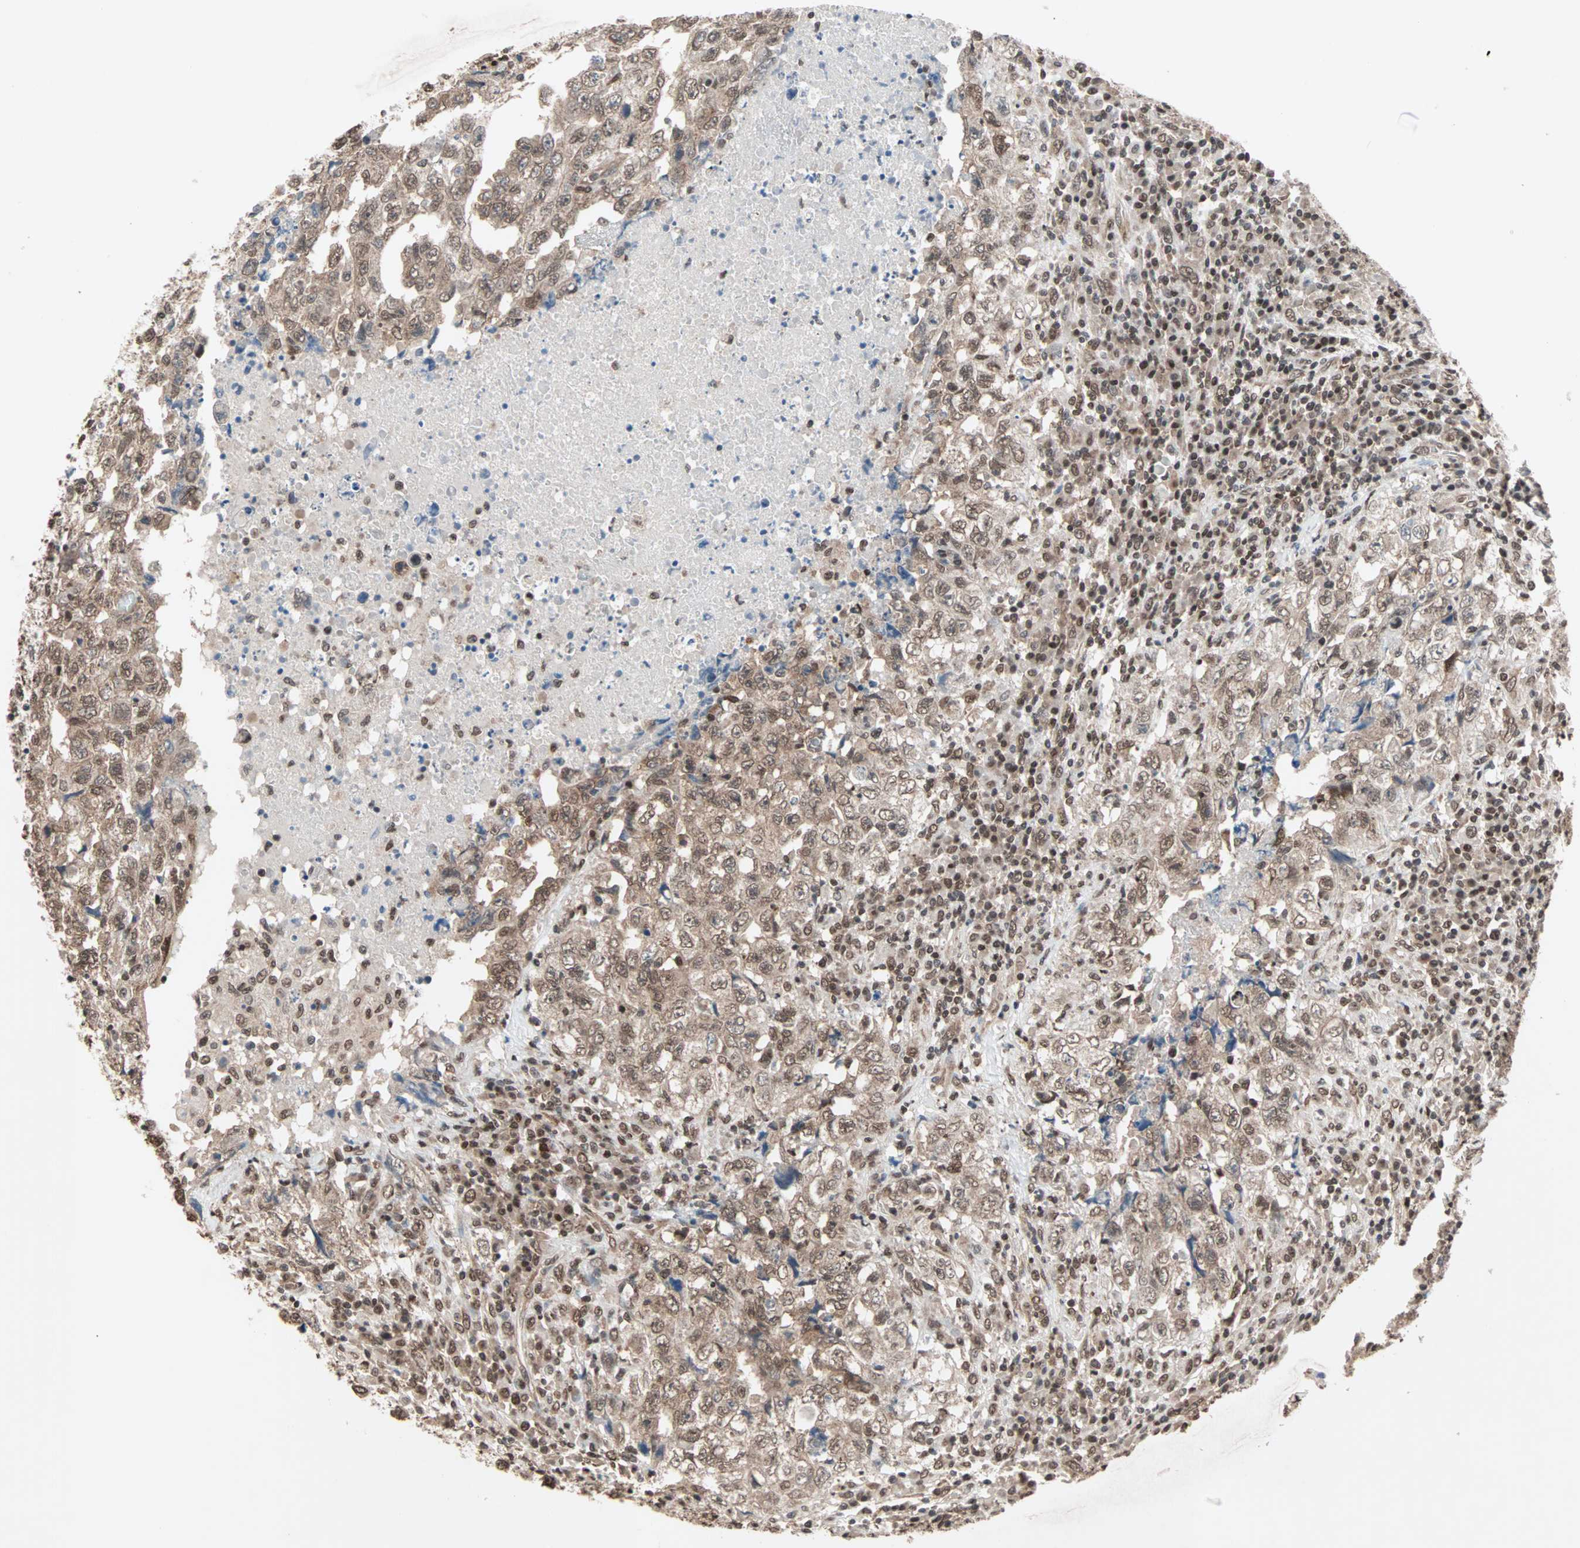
{"staining": {"intensity": "moderate", "quantity": ">75%", "location": "cytoplasmic/membranous,nuclear"}, "tissue": "testis cancer", "cell_type": "Tumor cells", "image_type": "cancer", "snomed": [{"axis": "morphology", "description": "Necrosis, NOS"}, {"axis": "morphology", "description": "Carcinoma, Embryonal, NOS"}, {"axis": "topography", "description": "Testis"}], "caption": "The image shows immunohistochemical staining of embryonal carcinoma (testis). There is moderate cytoplasmic/membranous and nuclear positivity is seen in about >75% of tumor cells.", "gene": "DAZAP1", "patient": {"sex": "male", "age": 19}}